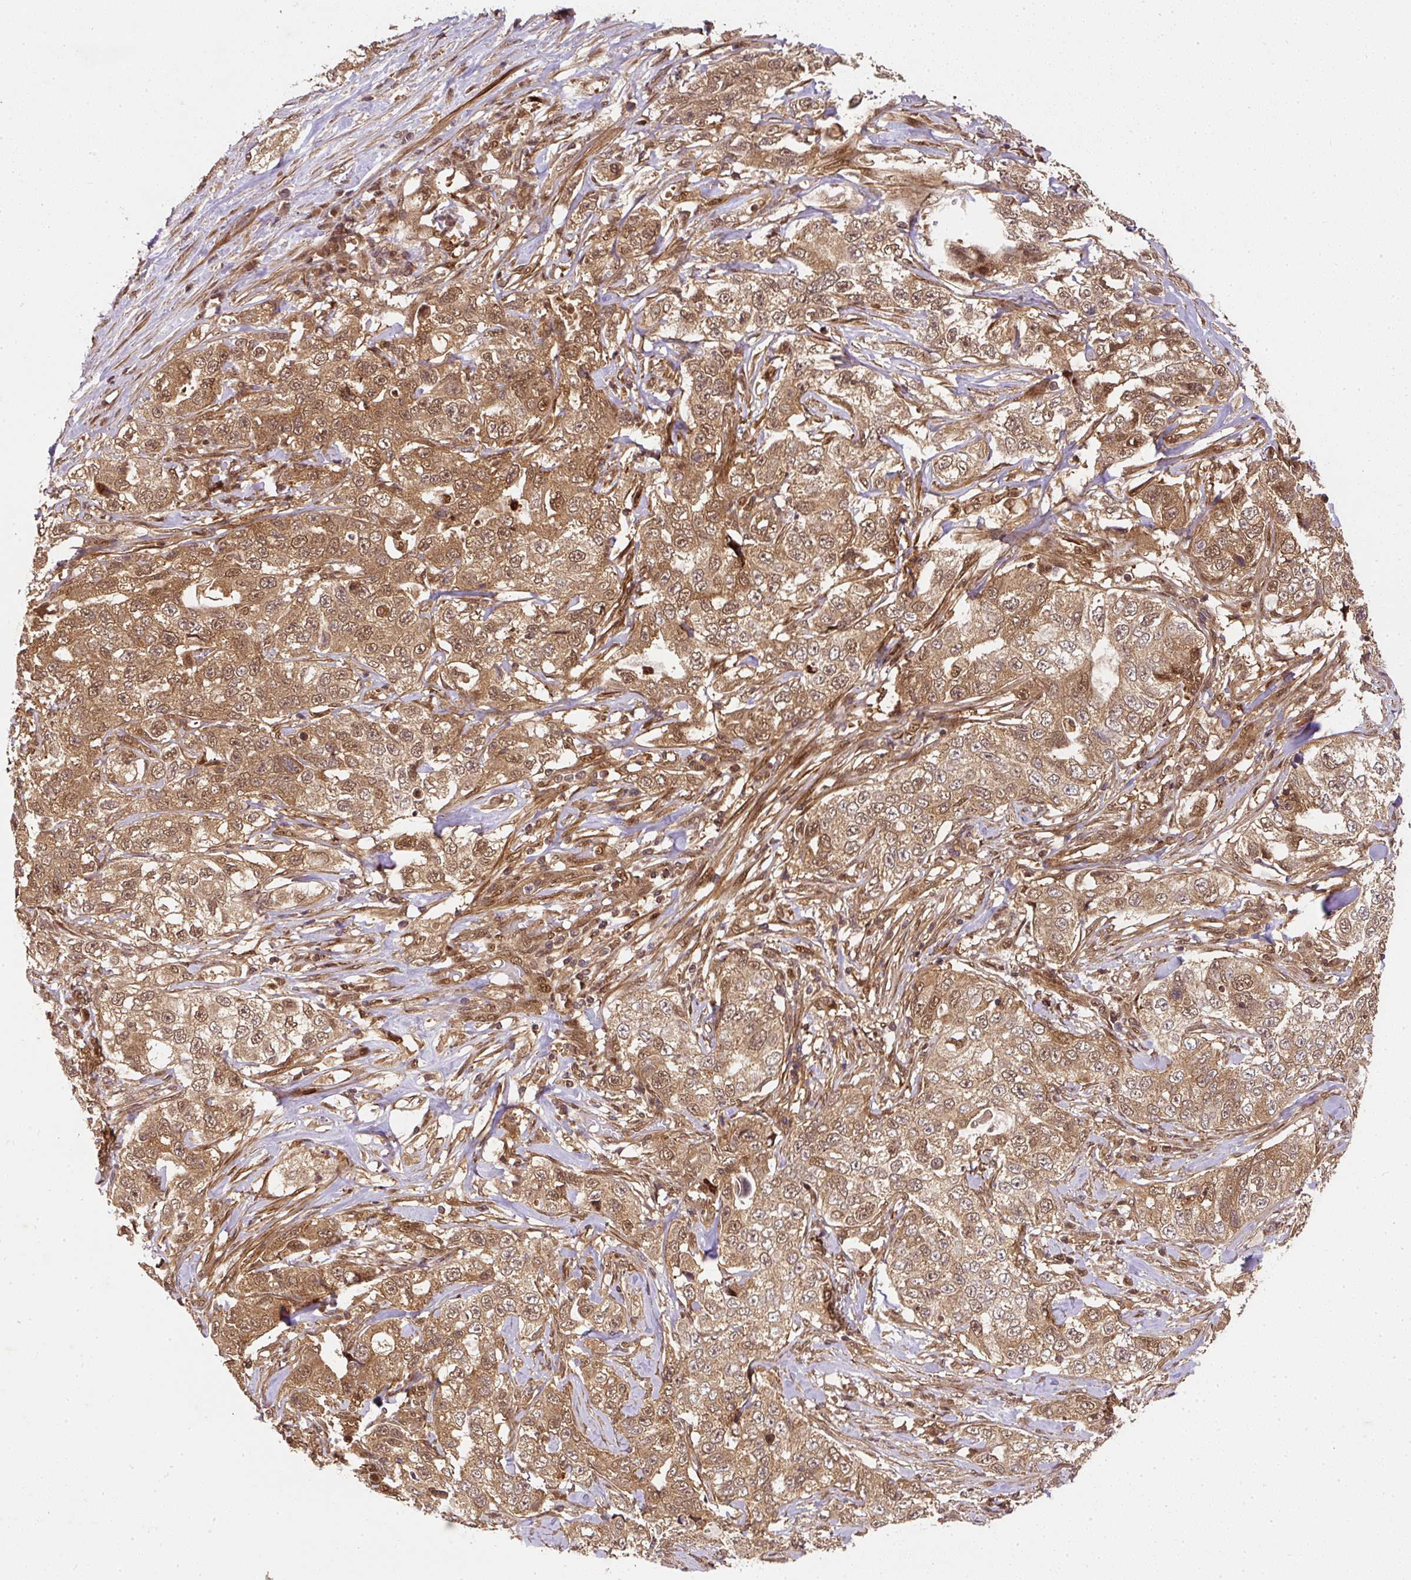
{"staining": {"intensity": "moderate", "quantity": ">75%", "location": "cytoplasmic/membranous,nuclear"}, "tissue": "lung cancer", "cell_type": "Tumor cells", "image_type": "cancer", "snomed": [{"axis": "morphology", "description": "Adenocarcinoma, NOS"}, {"axis": "topography", "description": "Lung"}], "caption": "A medium amount of moderate cytoplasmic/membranous and nuclear positivity is seen in approximately >75% of tumor cells in lung cancer tissue.", "gene": "PSMD1", "patient": {"sex": "female", "age": 51}}